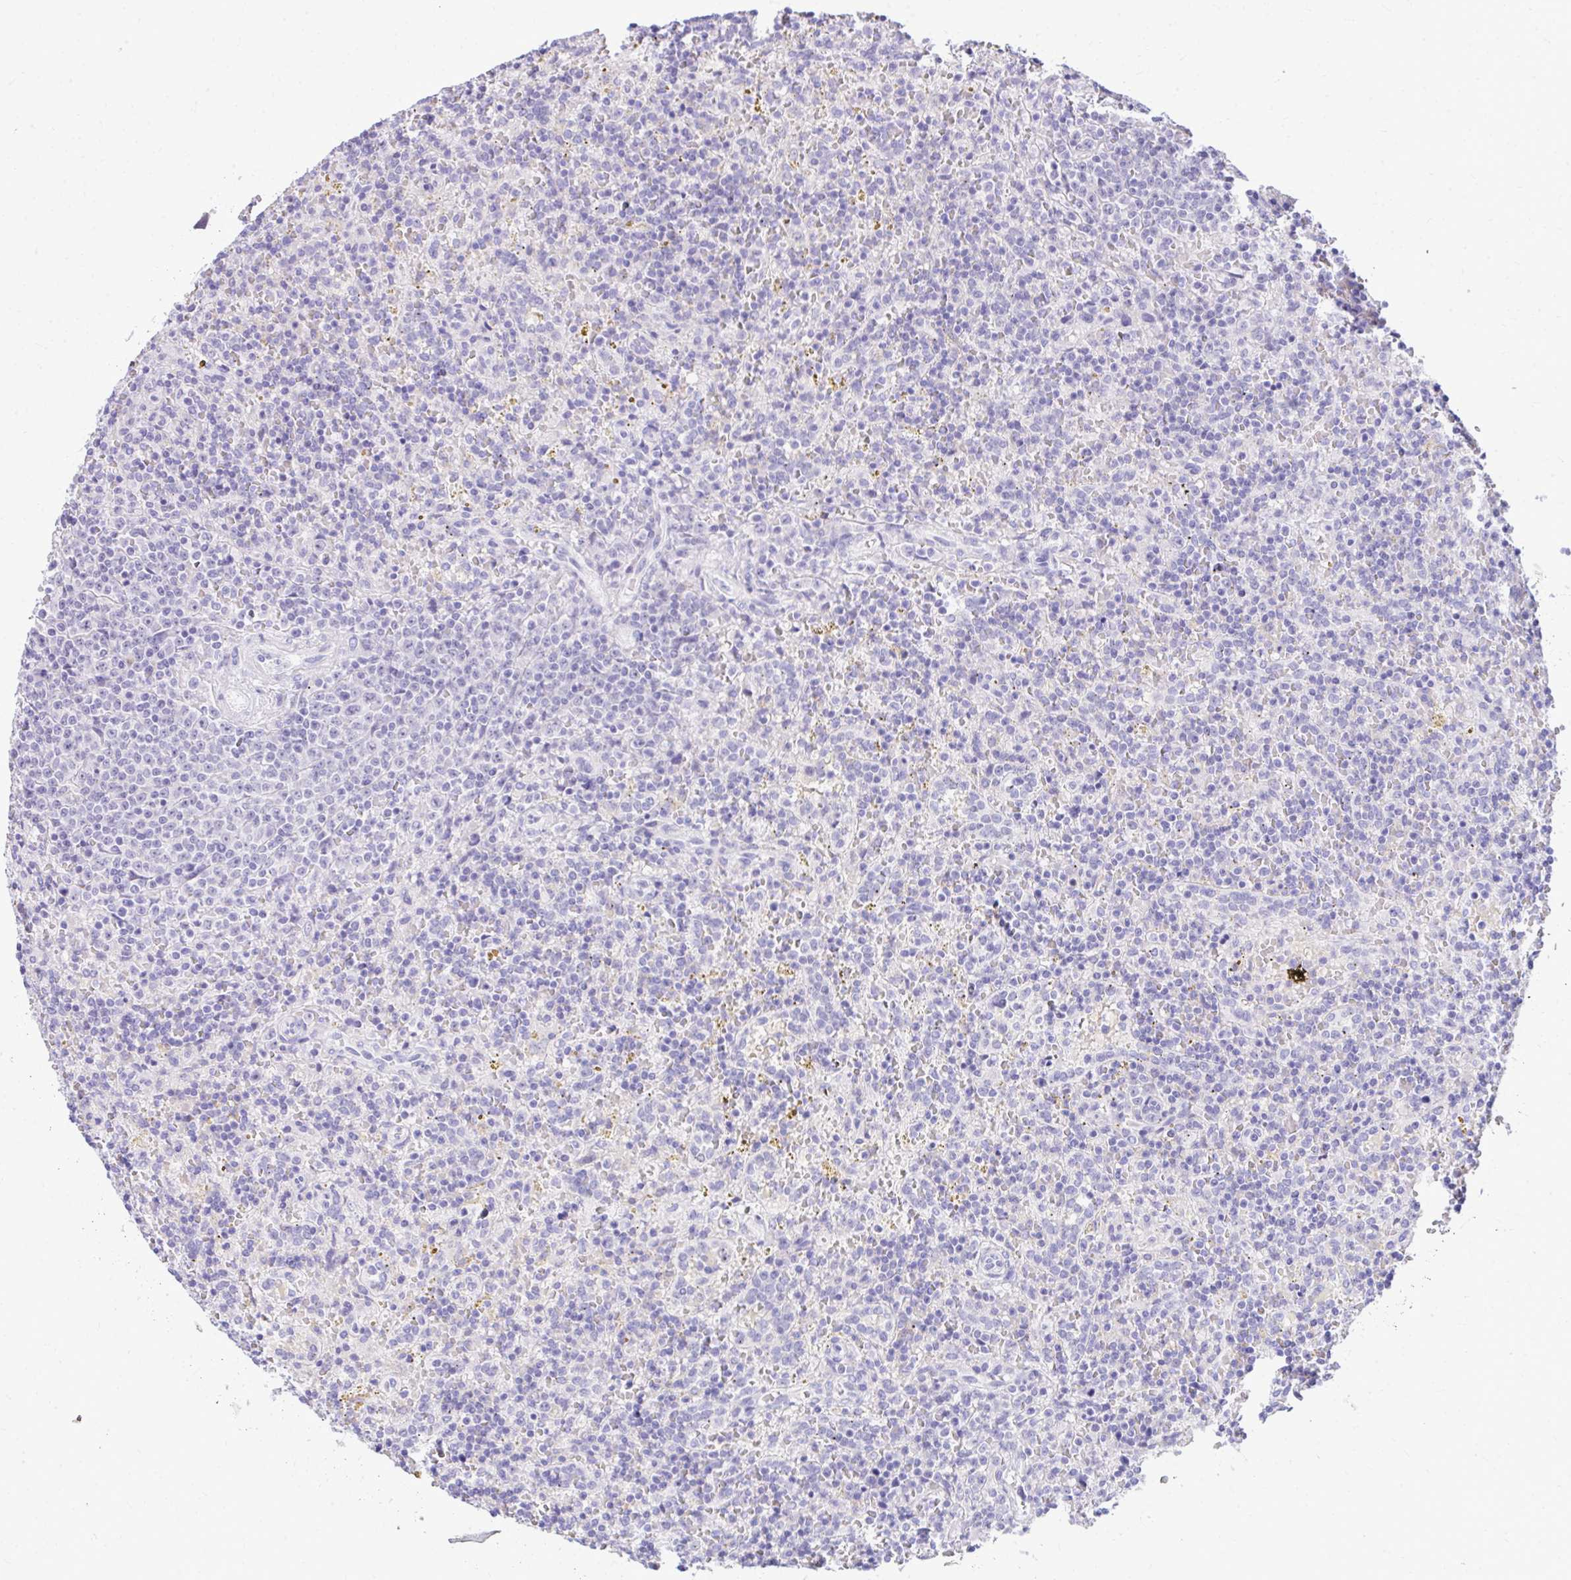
{"staining": {"intensity": "negative", "quantity": "none", "location": "none"}, "tissue": "lymphoma", "cell_type": "Tumor cells", "image_type": "cancer", "snomed": [{"axis": "morphology", "description": "Malignant lymphoma, non-Hodgkin's type, Low grade"}, {"axis": "topography", "description": "Spleen"}], "caption": "Histopathology image shows no significant protein expression in tumor cells of malignant lymphoma, non-Hodgkin's type (low-grade).", "gene": "EID3", "patient": {"sex": "male", "age": 67}}